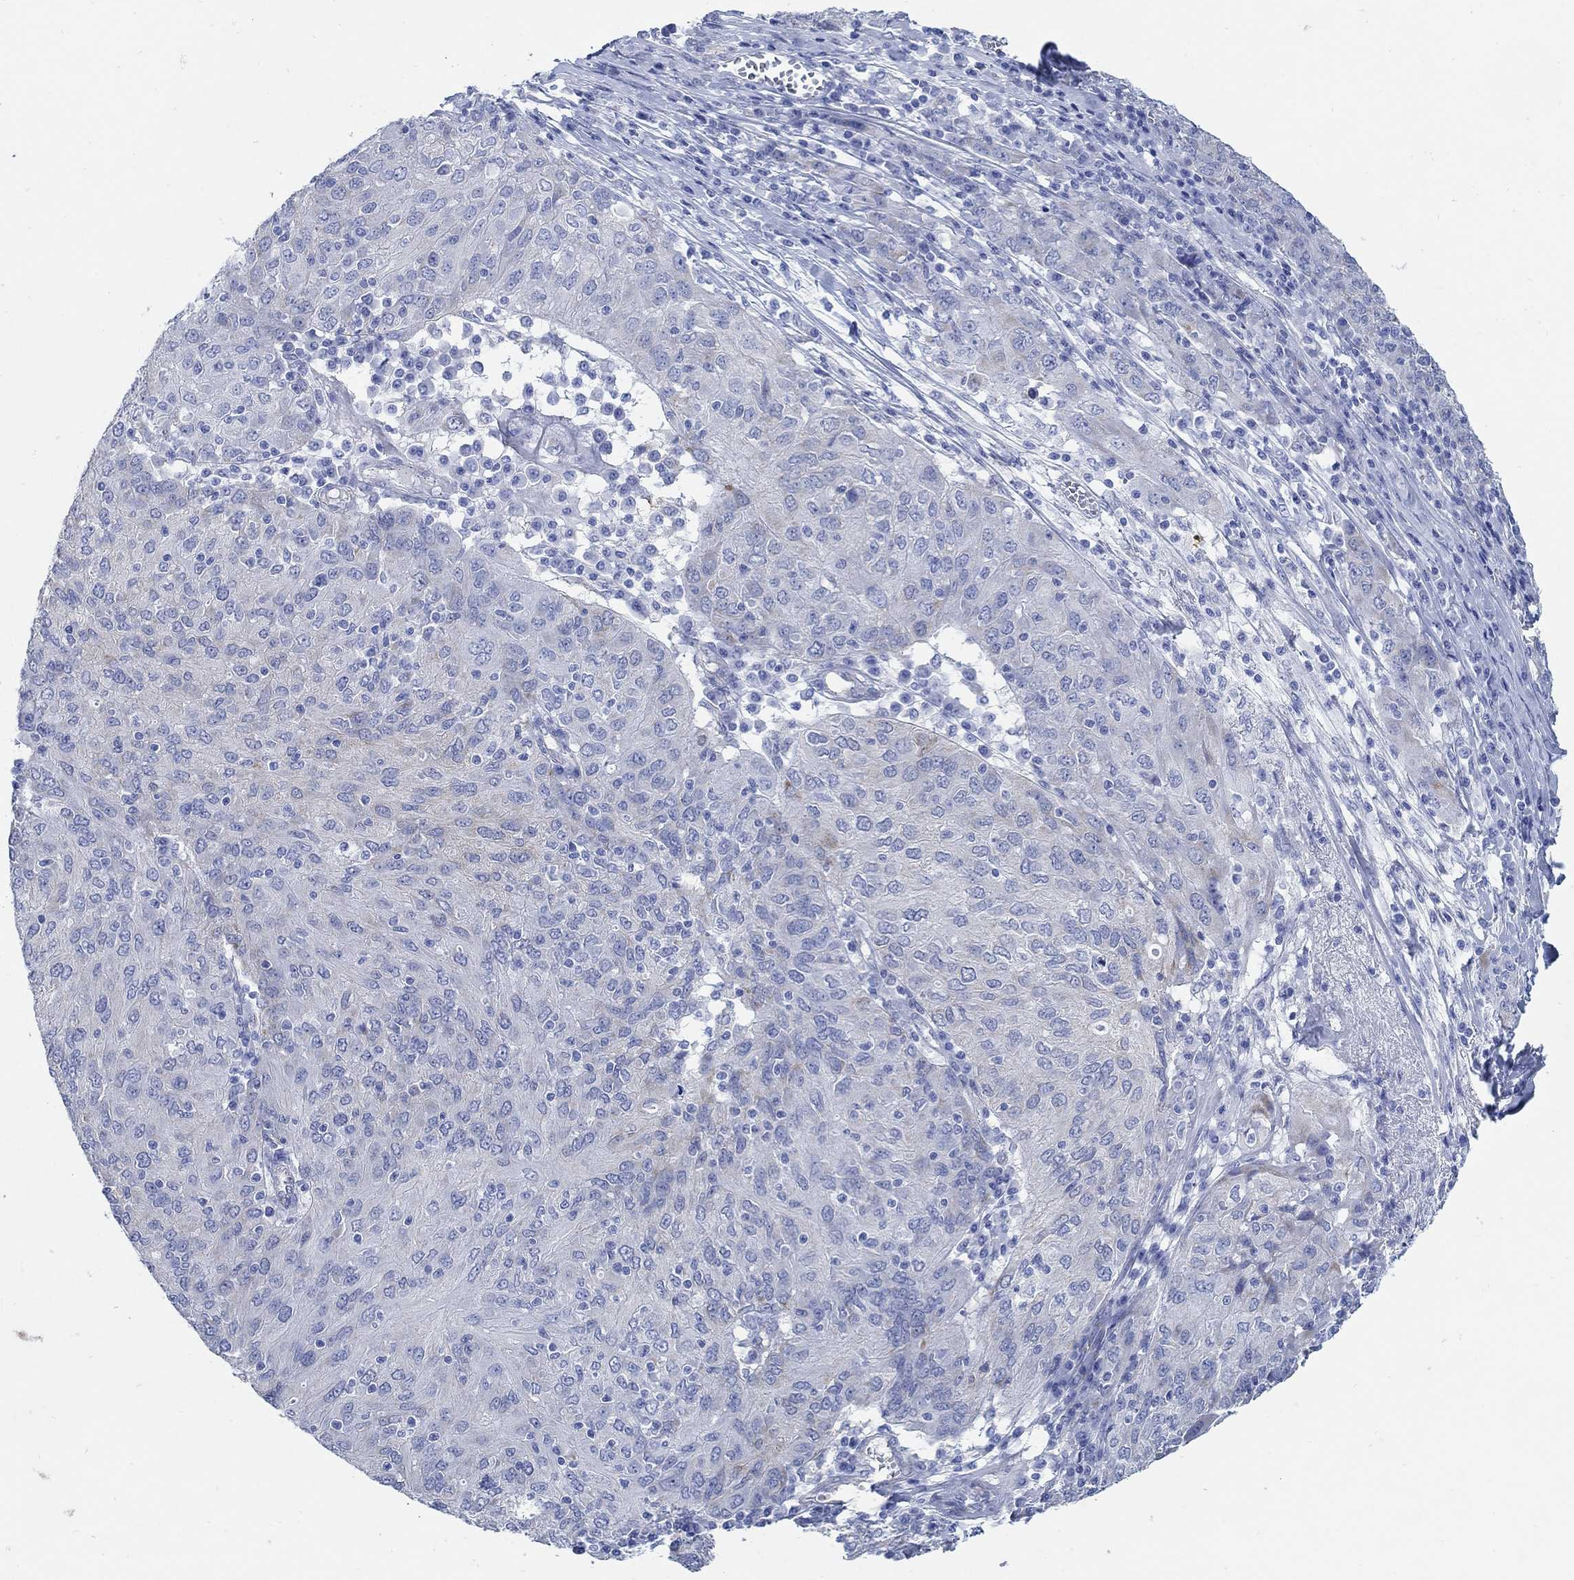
{"staining": {"intensity": "moderate", "quantity": "<25%", "location": "cytoplasmic/membranous"}, "tissue": "ovarian cancer", "cell_type": "Tumor cells", "image_type": "cancer", "snomed": [{"axis": "morphology", "description": "Carcinoma, endometroid"}, {"axis": "topography", "description": "Ovary"}], "caption": "Human endometroid carcinoma (ovarian) stained with a brown dye demonstrates moderate cytoplasmic/membranous positive staining in approximately <25% of tumor cells.", "gene": "ZDHHC14", "patient": {"sex": "female", "age": 50}}